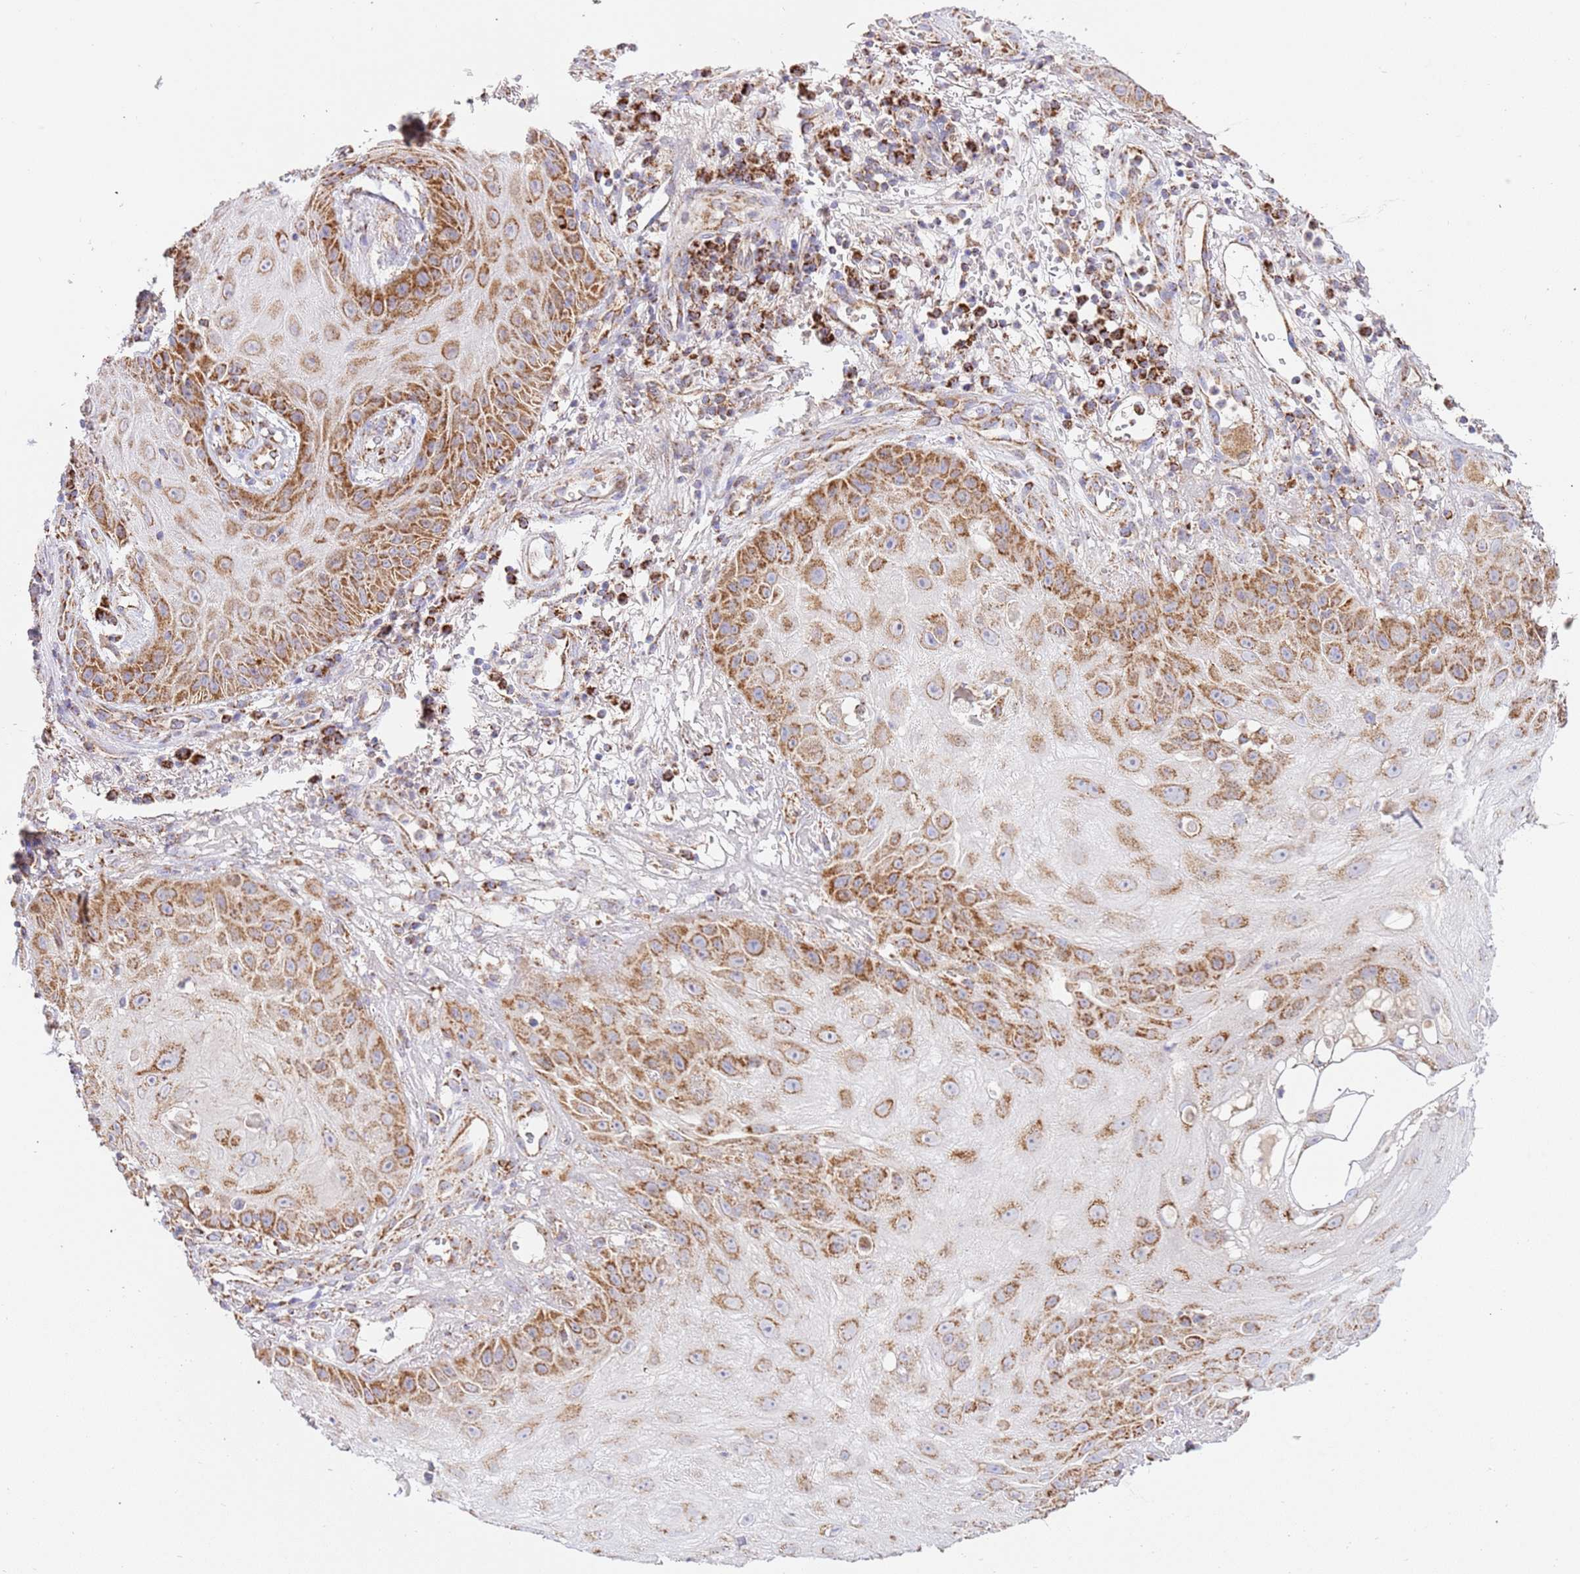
{"staining": {"intensity": "strong", "quantity": ">75%", "location": "cytoplasmic/membranous"}, "tissue": "skin cancer", "cell_type": "Tumor cells", "image_type": "cancer", "snomed": [{"axis": "morphology", "description": "Squamous cell carcinoma, NOS"}, {"axis": "topography", "description": "Skin"}], "caption": "Immunohistochemical staining of skin squamous cell carcinoma demonstrates high levels of strong cytoplasmic/membranous expression in approximately >75% of tumor cells. (IHC, brightfield microscopy, high magnification).", "gene": "ZBTB39", "patient": {"sex": "male", "age": 70}}